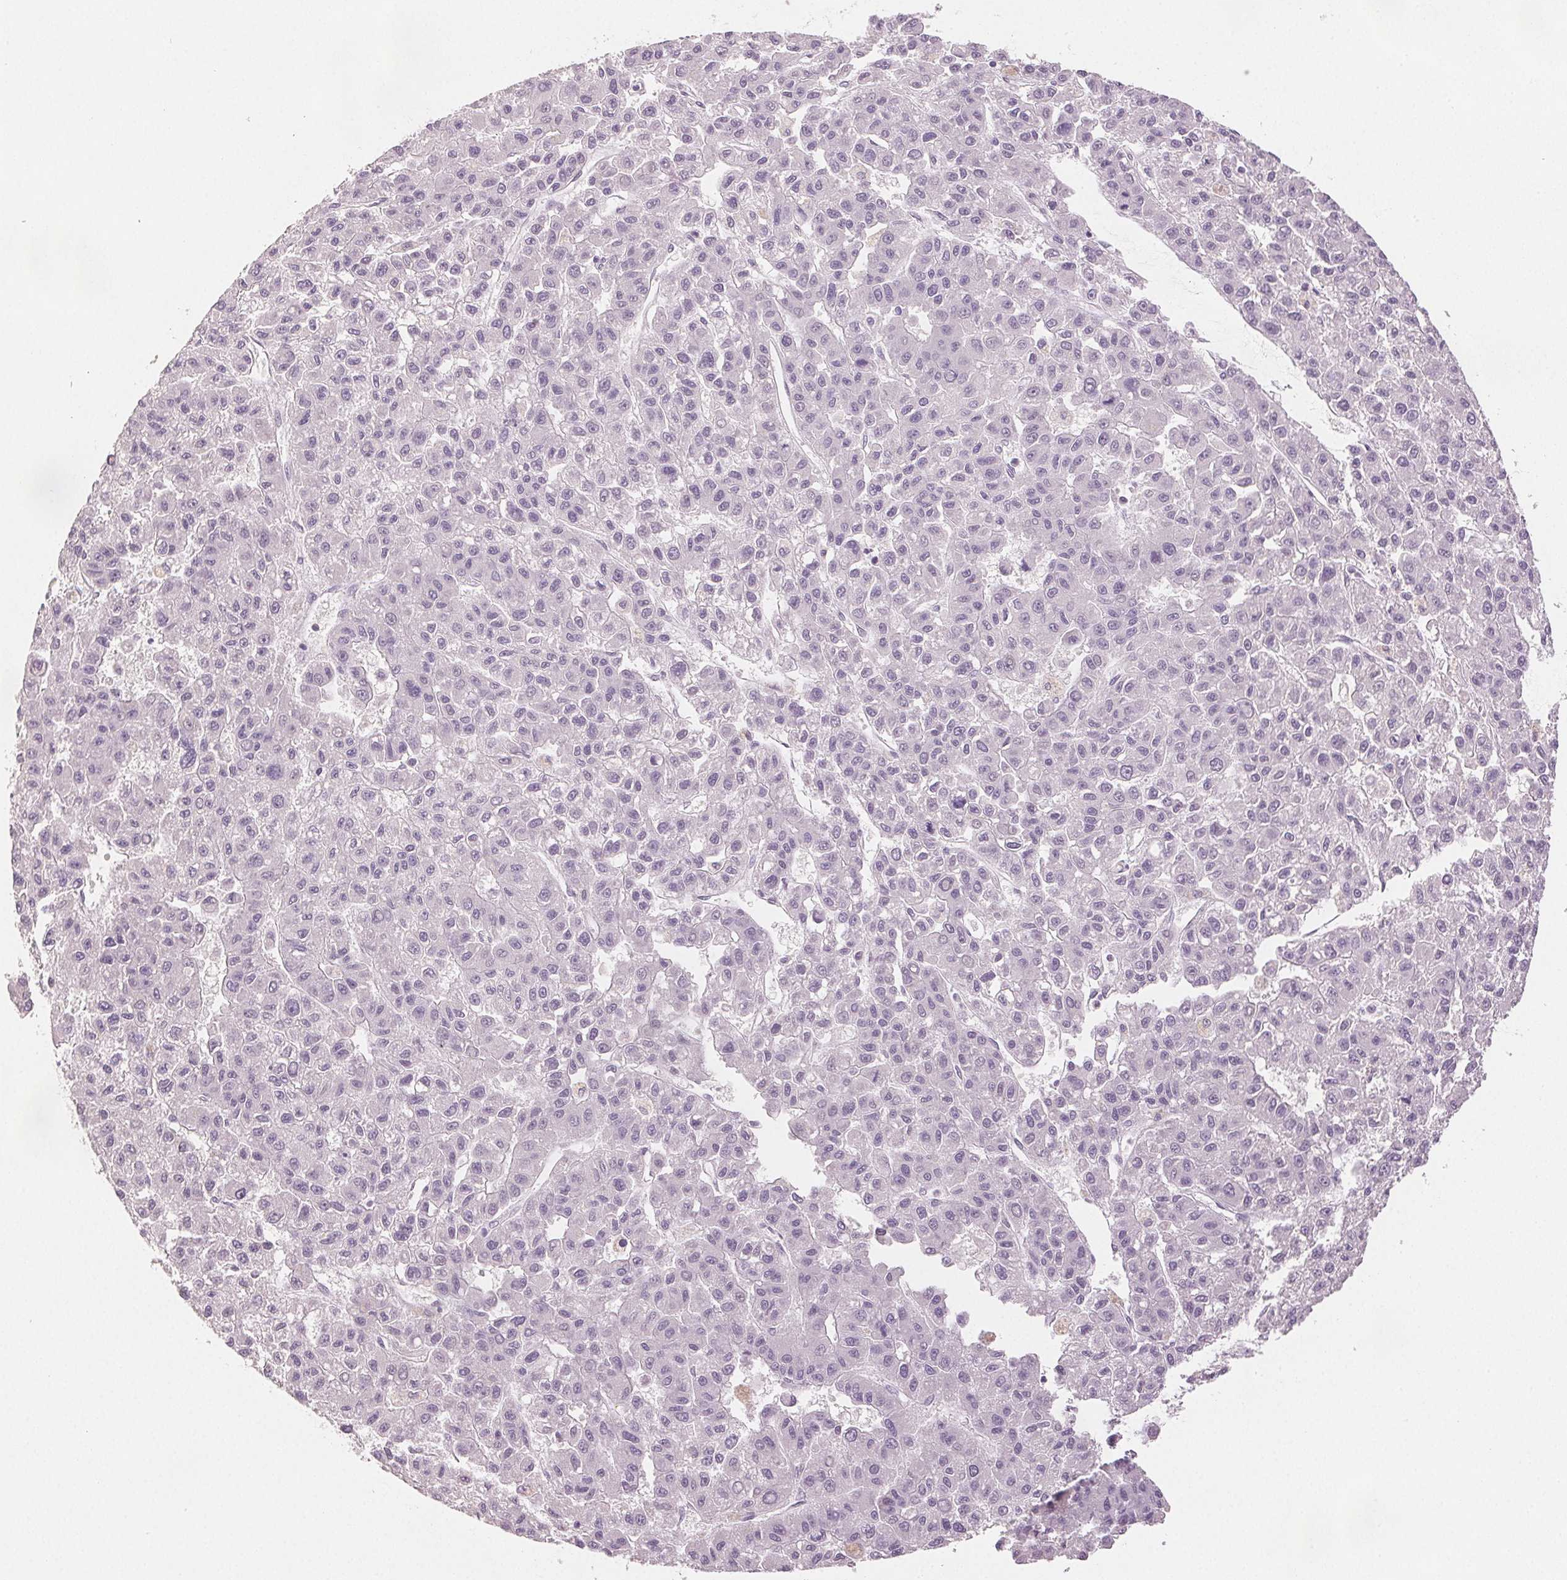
{"staining": {"intensity": "negative", "quantity": "none", "location": "none"}, "tissue": "liver cancer", "cell_type": "Tumor cells", "image_type": "cancer", "snomed": [{"axis": "morphology", "description": "Carcinoma, Hepatocellular, NOS"}, {"axis": "topography", "description": "Liver"}], "caption": "Tumor cells are negative for brown protein staining in liver hepatocellular carcinoma. (DAB immunohistochemistry (IHC), high magnification).", "gene": "SCGN", "patient": {"sex": "male", "age": 70}}